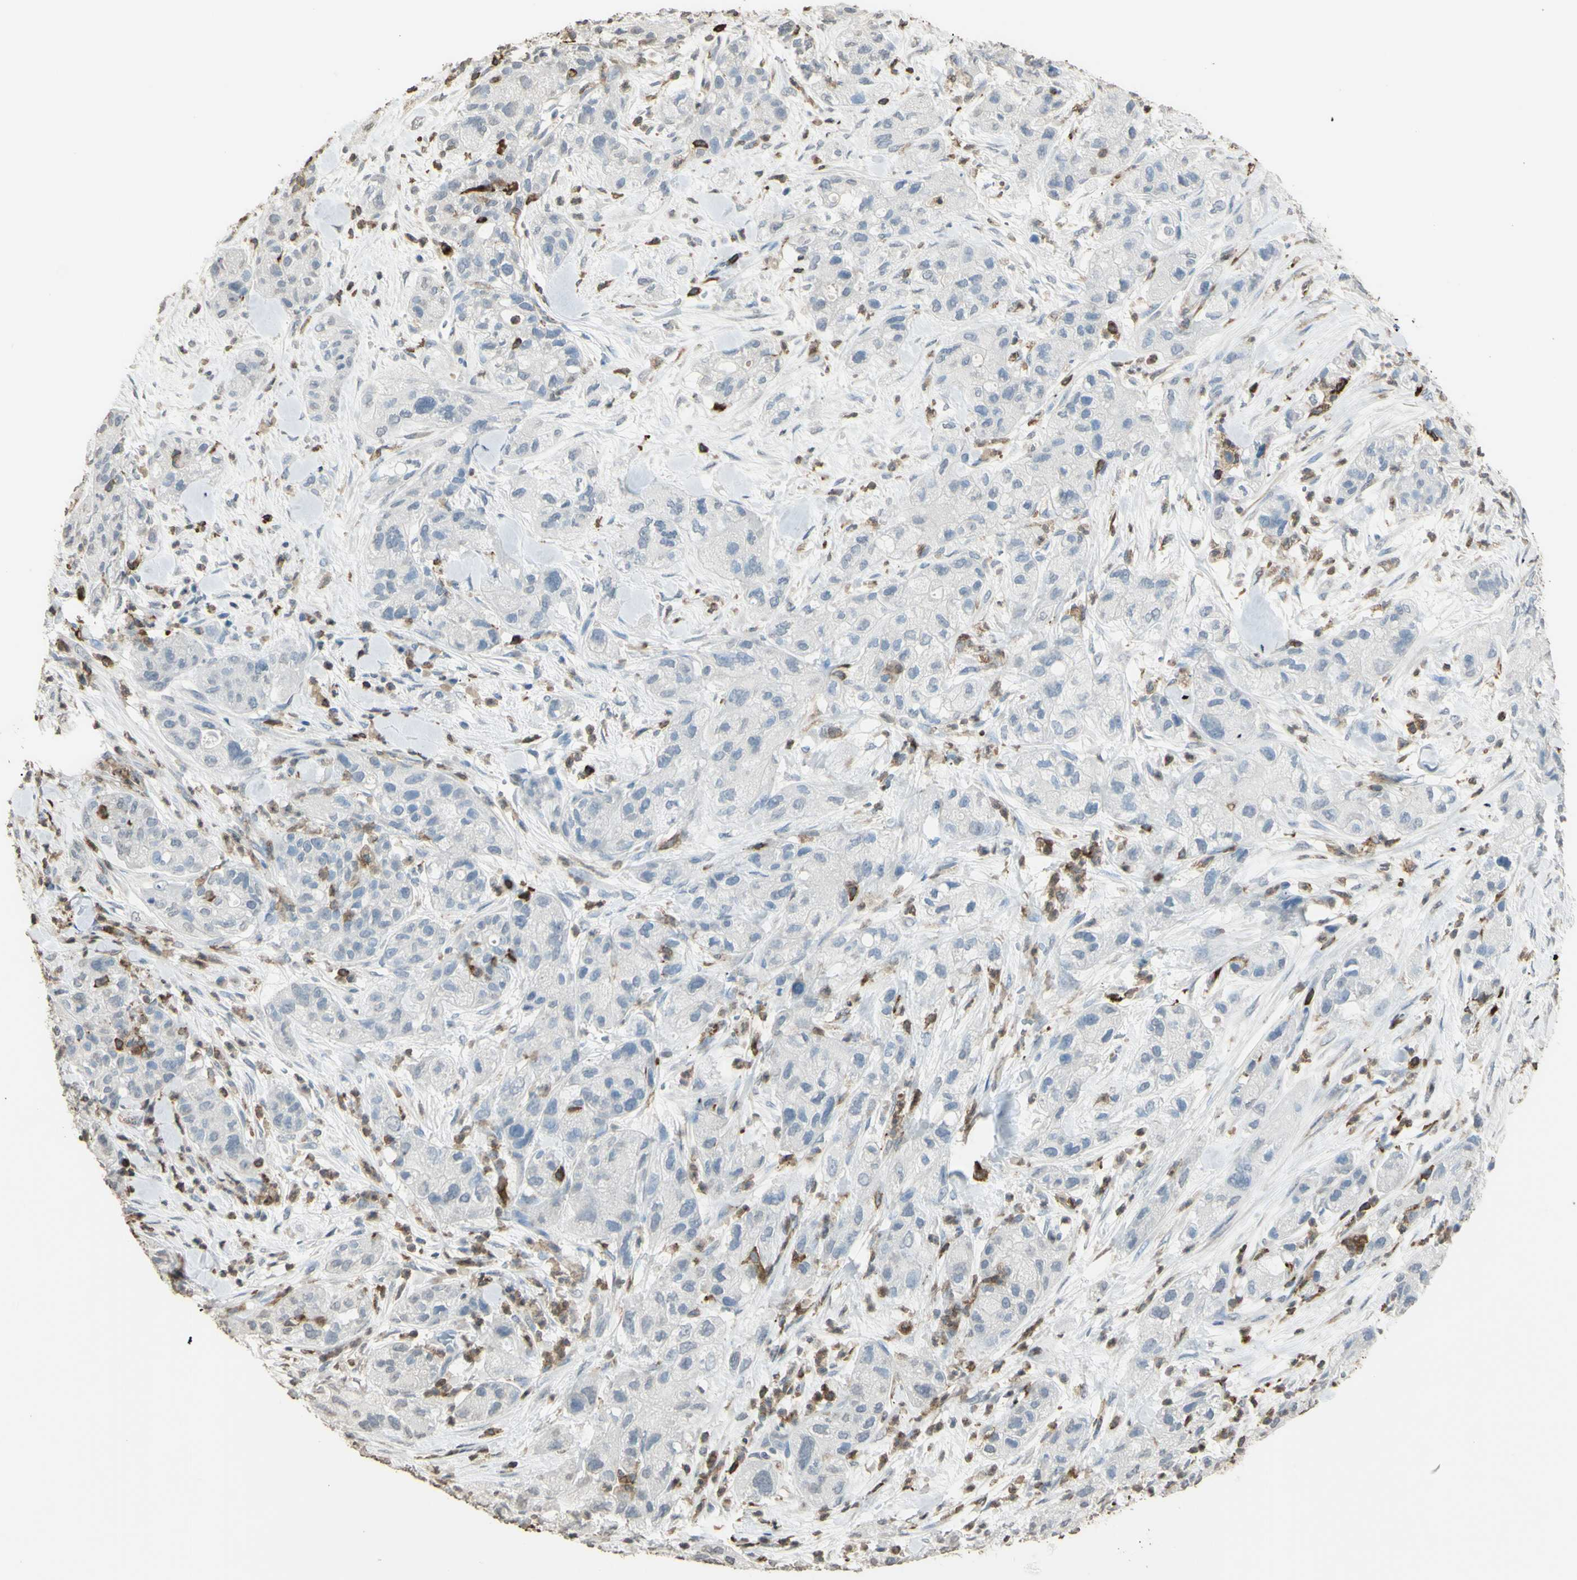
{"staining": {"intensity": "negative", "quantity": "none", "location": "none"}, "tissue": "pancreatic cancer", "cell_type": "Tumor cells", "image_type": "cancer", "snomed": [{"axis": "morphology", "description": "Adenocarcinoma, NOS"}, {"axis": "topography", "description": "Pancreas"}], "caption": "IHC micrograph of neoplastic tissue: pancreatic cancer (adenocarcinoma) stained with DAB (3,3'-diaminobenzidine) displays no significant protein staining in tumor cells. (Immunohistochemistry, brightfield microscopy, high magnification).", "gene": "PSTPIP1", "patient": {"sex": "female", "age": 78}}